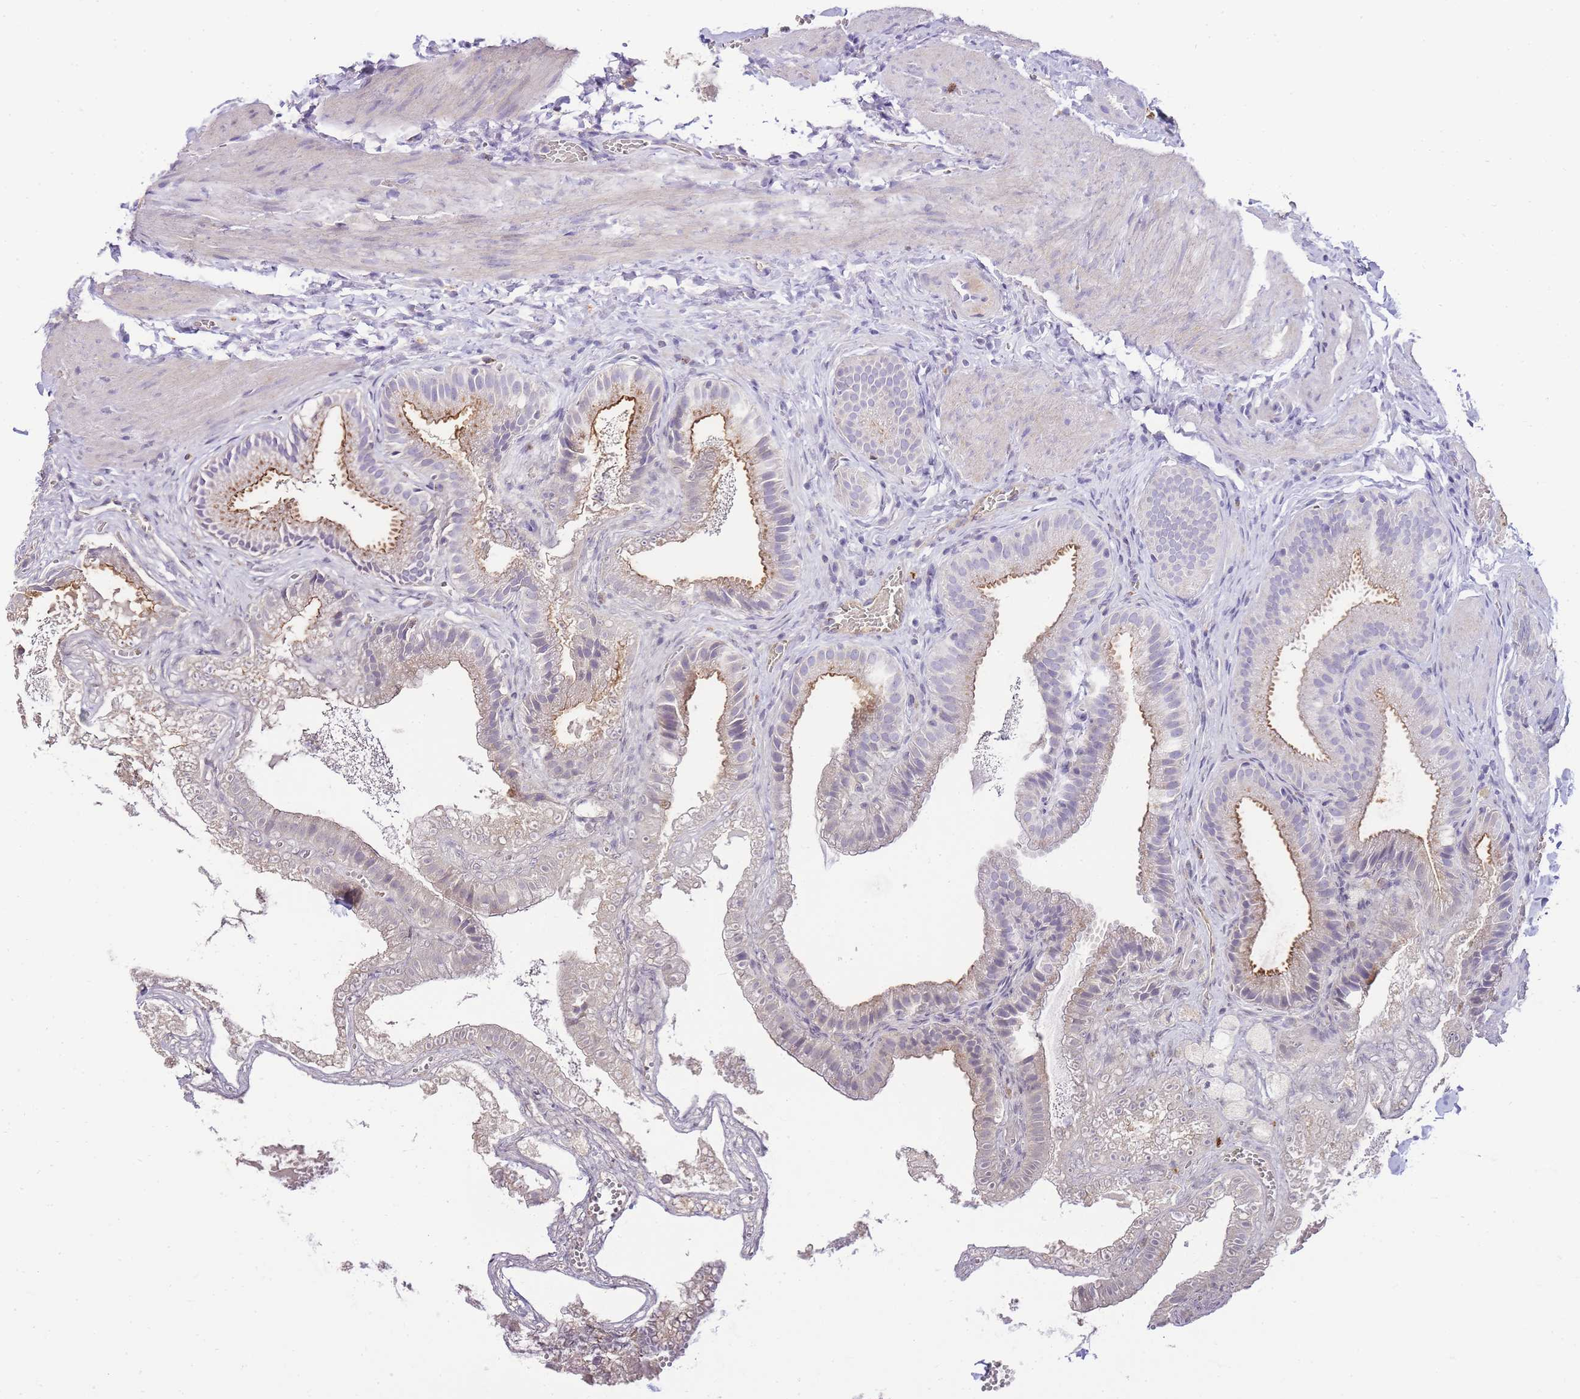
{"staining": {"intensity": "moderate", "quantity": "<25%", "location": "cytoplasmic/membranous"}, "tissue": "gallbladder", "cell_type": "Glandular cells", "image_type": "normal", "snomed": [{"axis": "morphology", "description": "Normal tissue, NOS"}, {"axis": "topography", "description": "Gallbladder"}], "caption": "Glandular cells exhibit low levels of moderate cytoplasmic/membranous staining in approximately <25% of cells in unremarkable human gallbladder. (Stains: DAB (3,3'-diaminobenzidine) in brown, nuclei in blue, Microscopy: brightfield microscopy at high magnification).", "gene": "DPP4", "patient": {"sex": "male", "age": 38}}